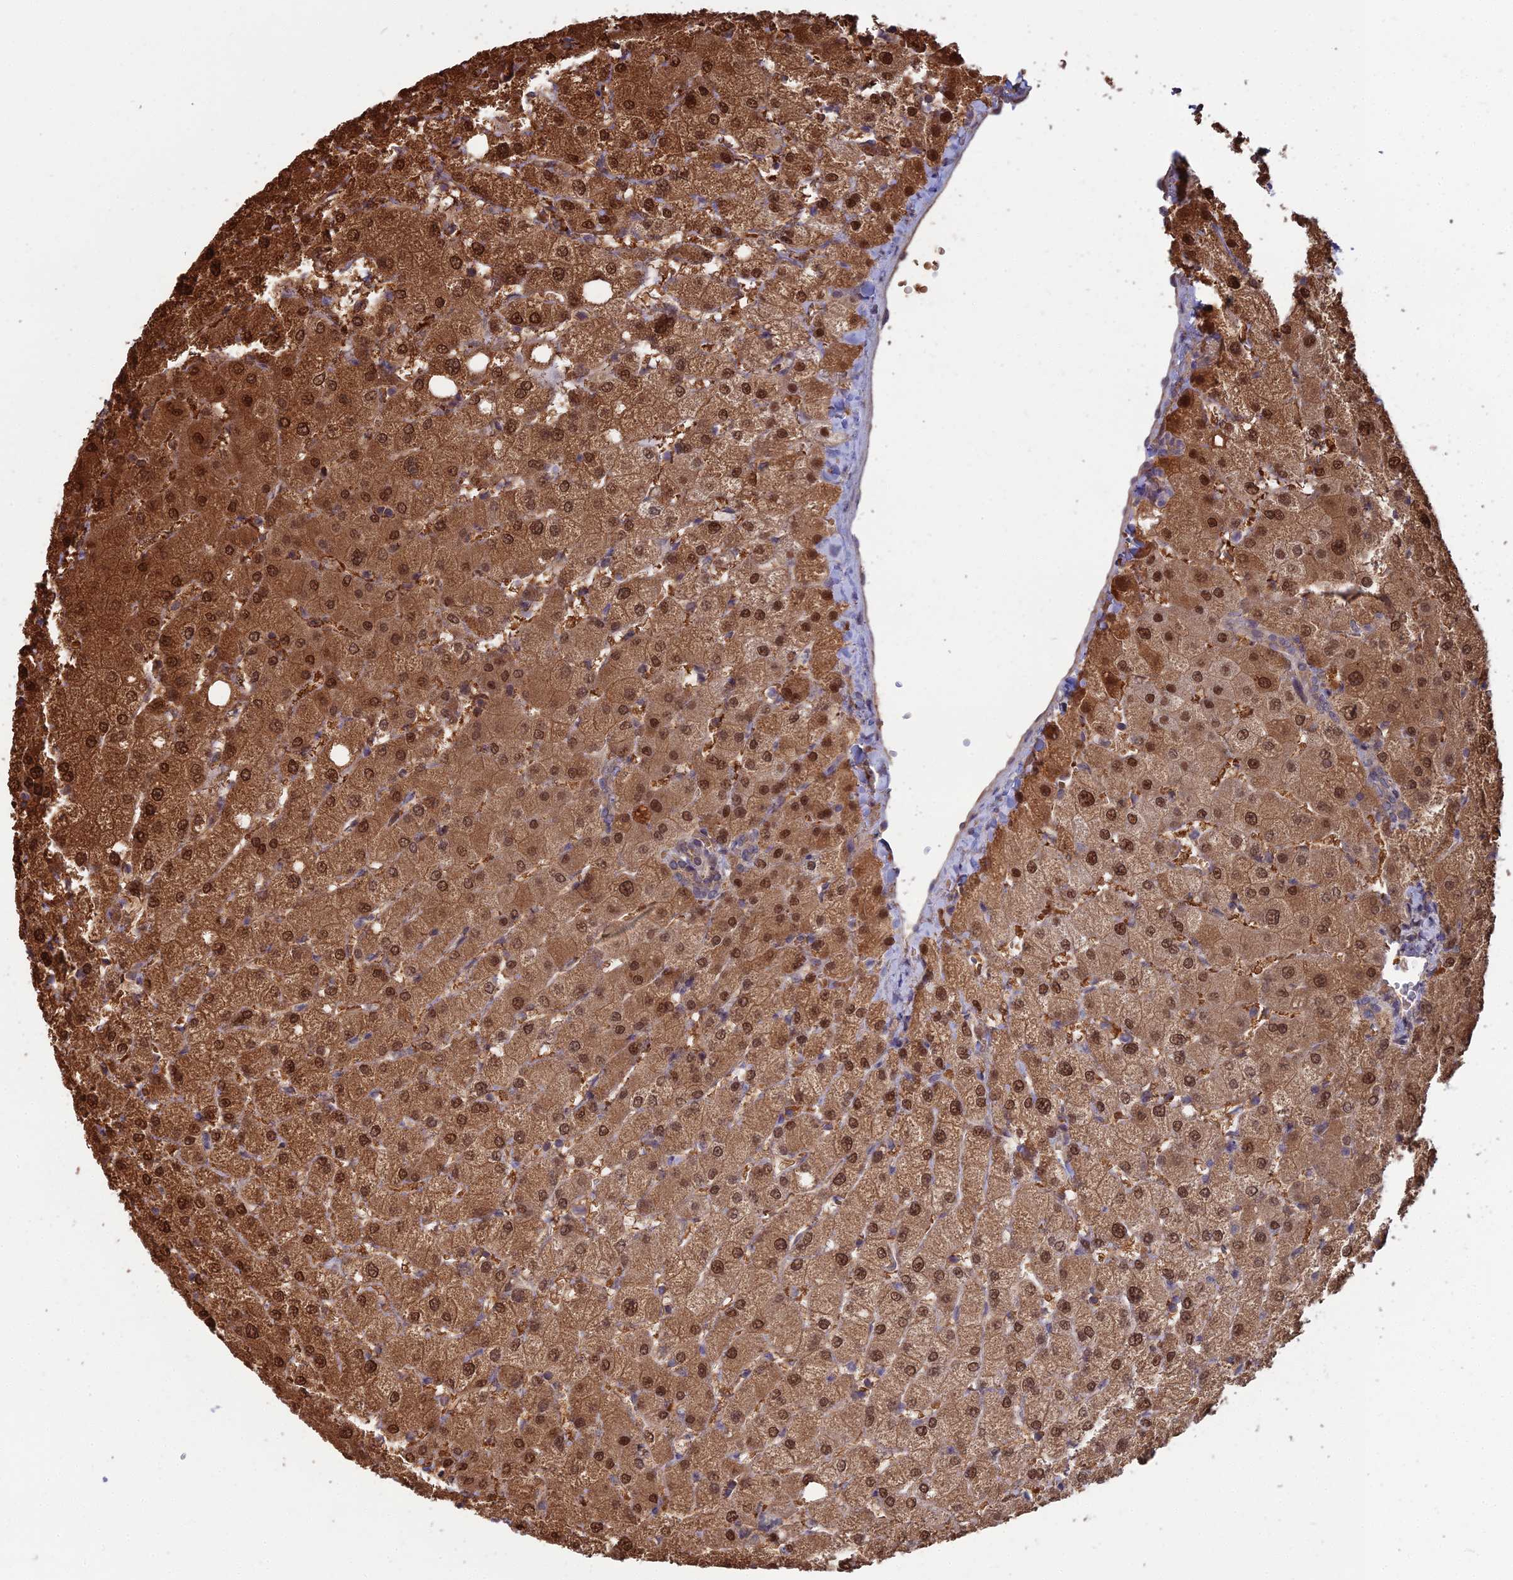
{"staining": {"intensity": "moderate", "quantity": ">75%", "location": "cytoplasmic/membranous"}, "tissue": "liver", "cell_type": "Cholangiocytes", "image_type": "normal", "snomed": [{"axis": "morphology", "description": "Normal tissue, NOS"}, {"axis": "topography", "description": "Liver"}], "caption": "IHC image of benign liver: human liver stained using immunohistochemistry (IHC) displays medium levels of moderate protein expression localized specifically in the cytoplasmic/membranous of cholangiocytes, appearing as a cytoplasmic/membranous brown color.", "gene": "OPA3", "patient": {"sex": "female", "age": 54}}